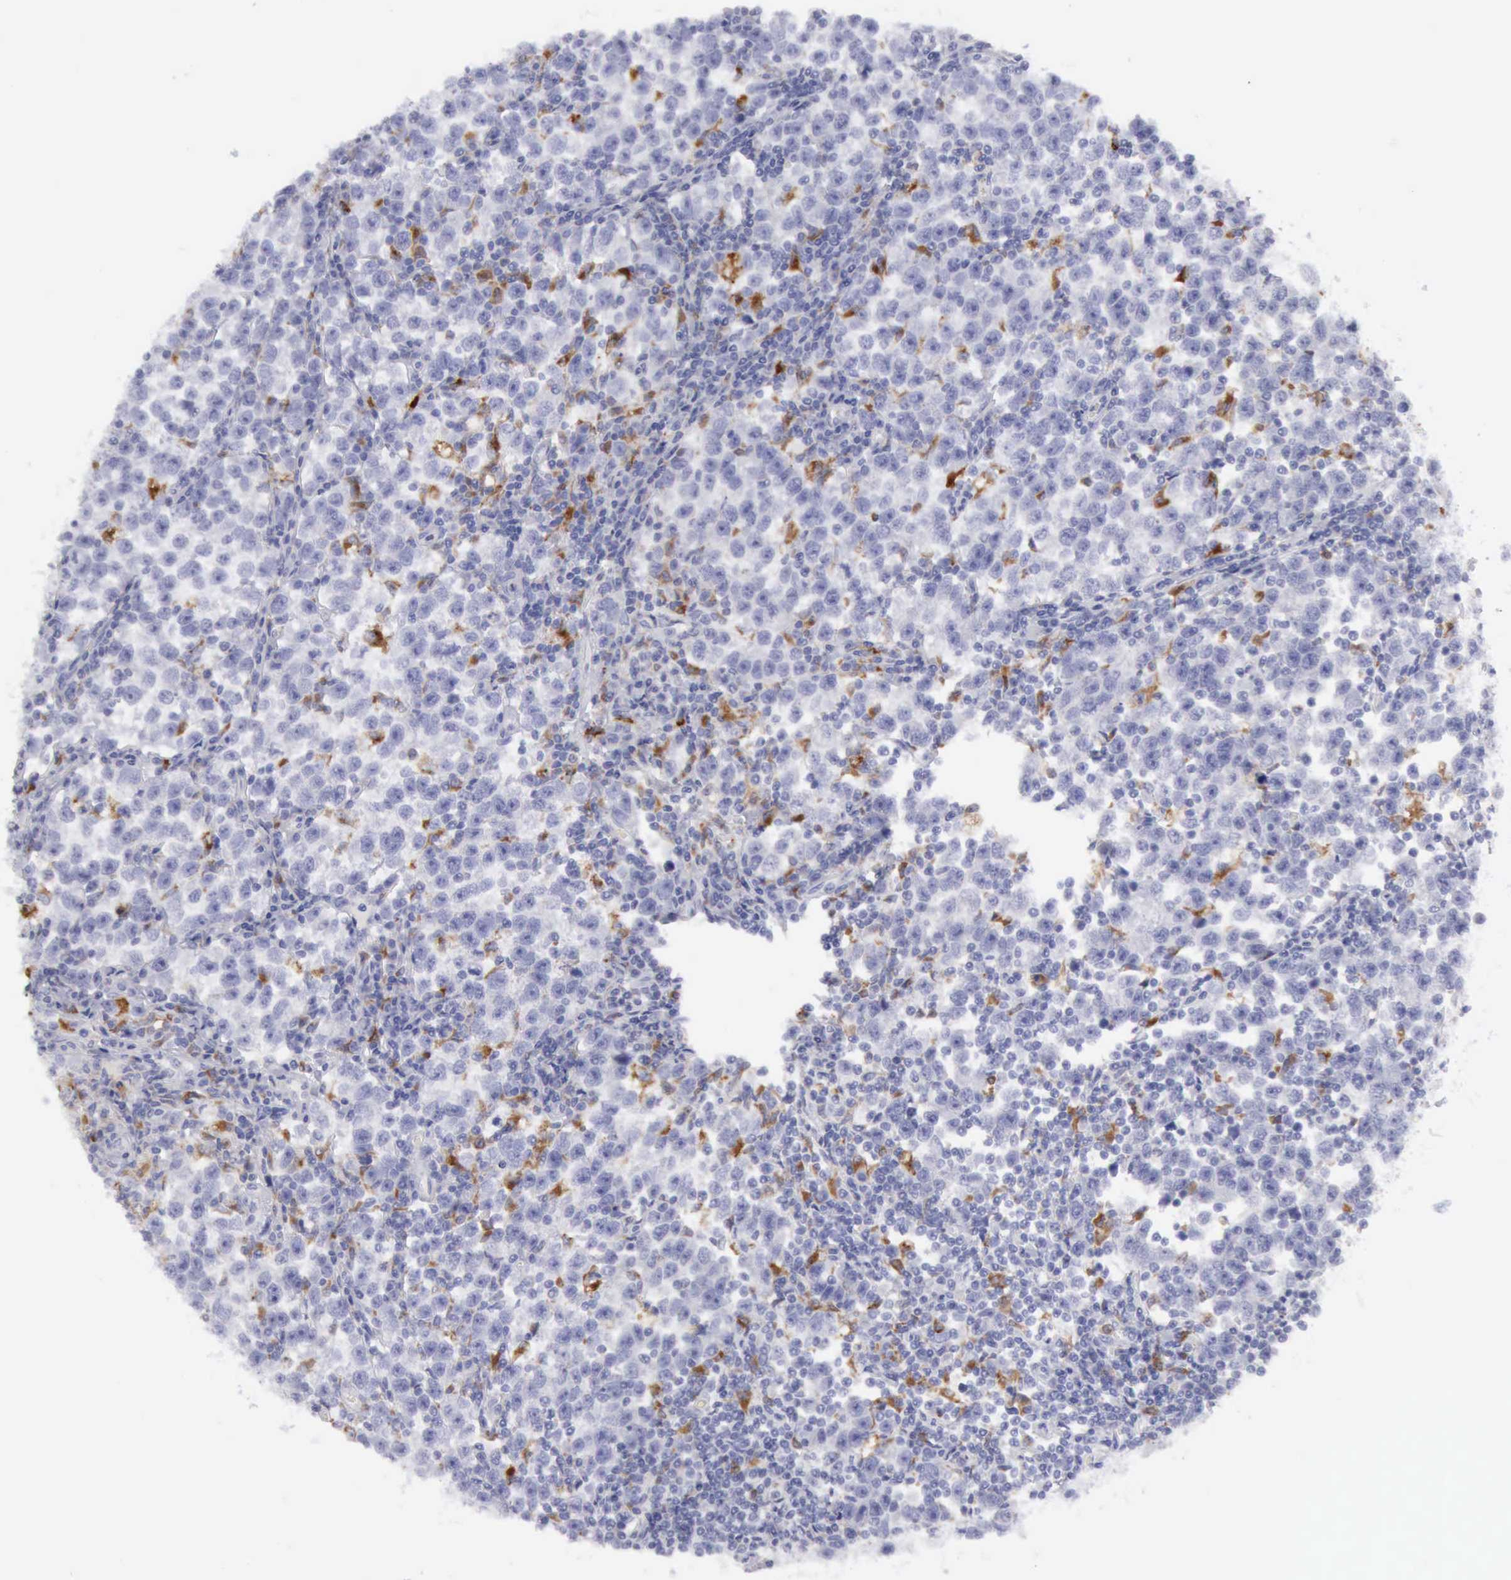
{"staining": {"intensity": "negative", "quantity": "none", "location": "none"}, "tissue": "testis cancer", "cell_type": "Tumor cells", "image_type": "cancer", "snomed": [{"axis": "morphology", "description": "Seminoma, NOS"}, {"axis": "topography", "description": "Testis"}], "caption": "Human testis cancer (seminoma) stained for a protein using immunohistochemistry (IHC) reveals no expression in tumor cells.", "gene": "CTSS", "patient": {"sex": "male", "age": 43}}